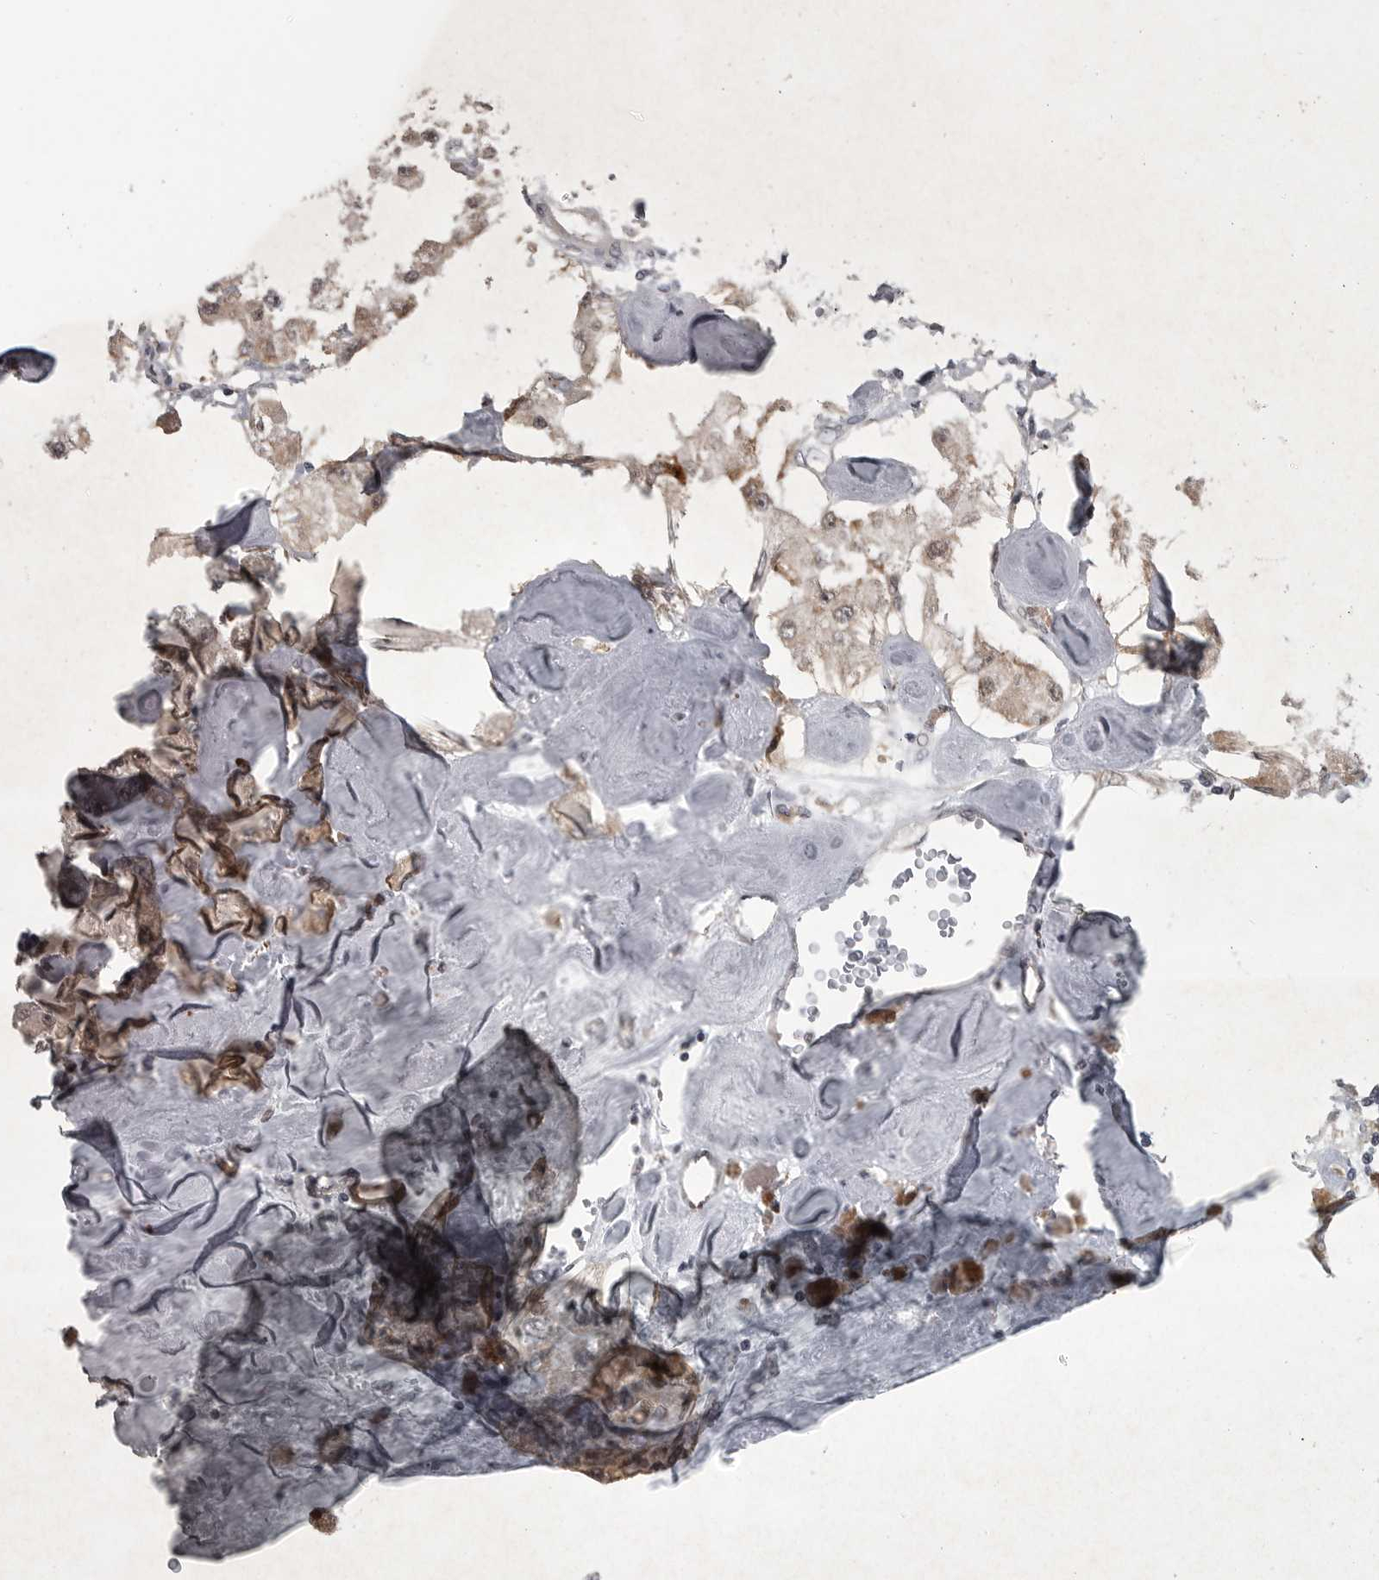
{"staining": {"intensity": "weak", "quantity": ">75%", "location": "cytoplasmic/membranous"}, "tissue": "carcinoid", "cell_type": "Tumor cells", "image_type": "cancer", "snomed": [{"axis": "morphology", "description": "Carcinoid, malignant, NOS"}, {"axis": "topography", "description": "Pancreas"}], "caption": "This histopathology image exhibits immunohistochemistry (IHC) staining of human carcinoid, with low weak cytoplasmic/membranous positivity in about >75% of tumor cells.", "gene": "PPP1R9A", "patient": {"sex": "male", "age": 41}}